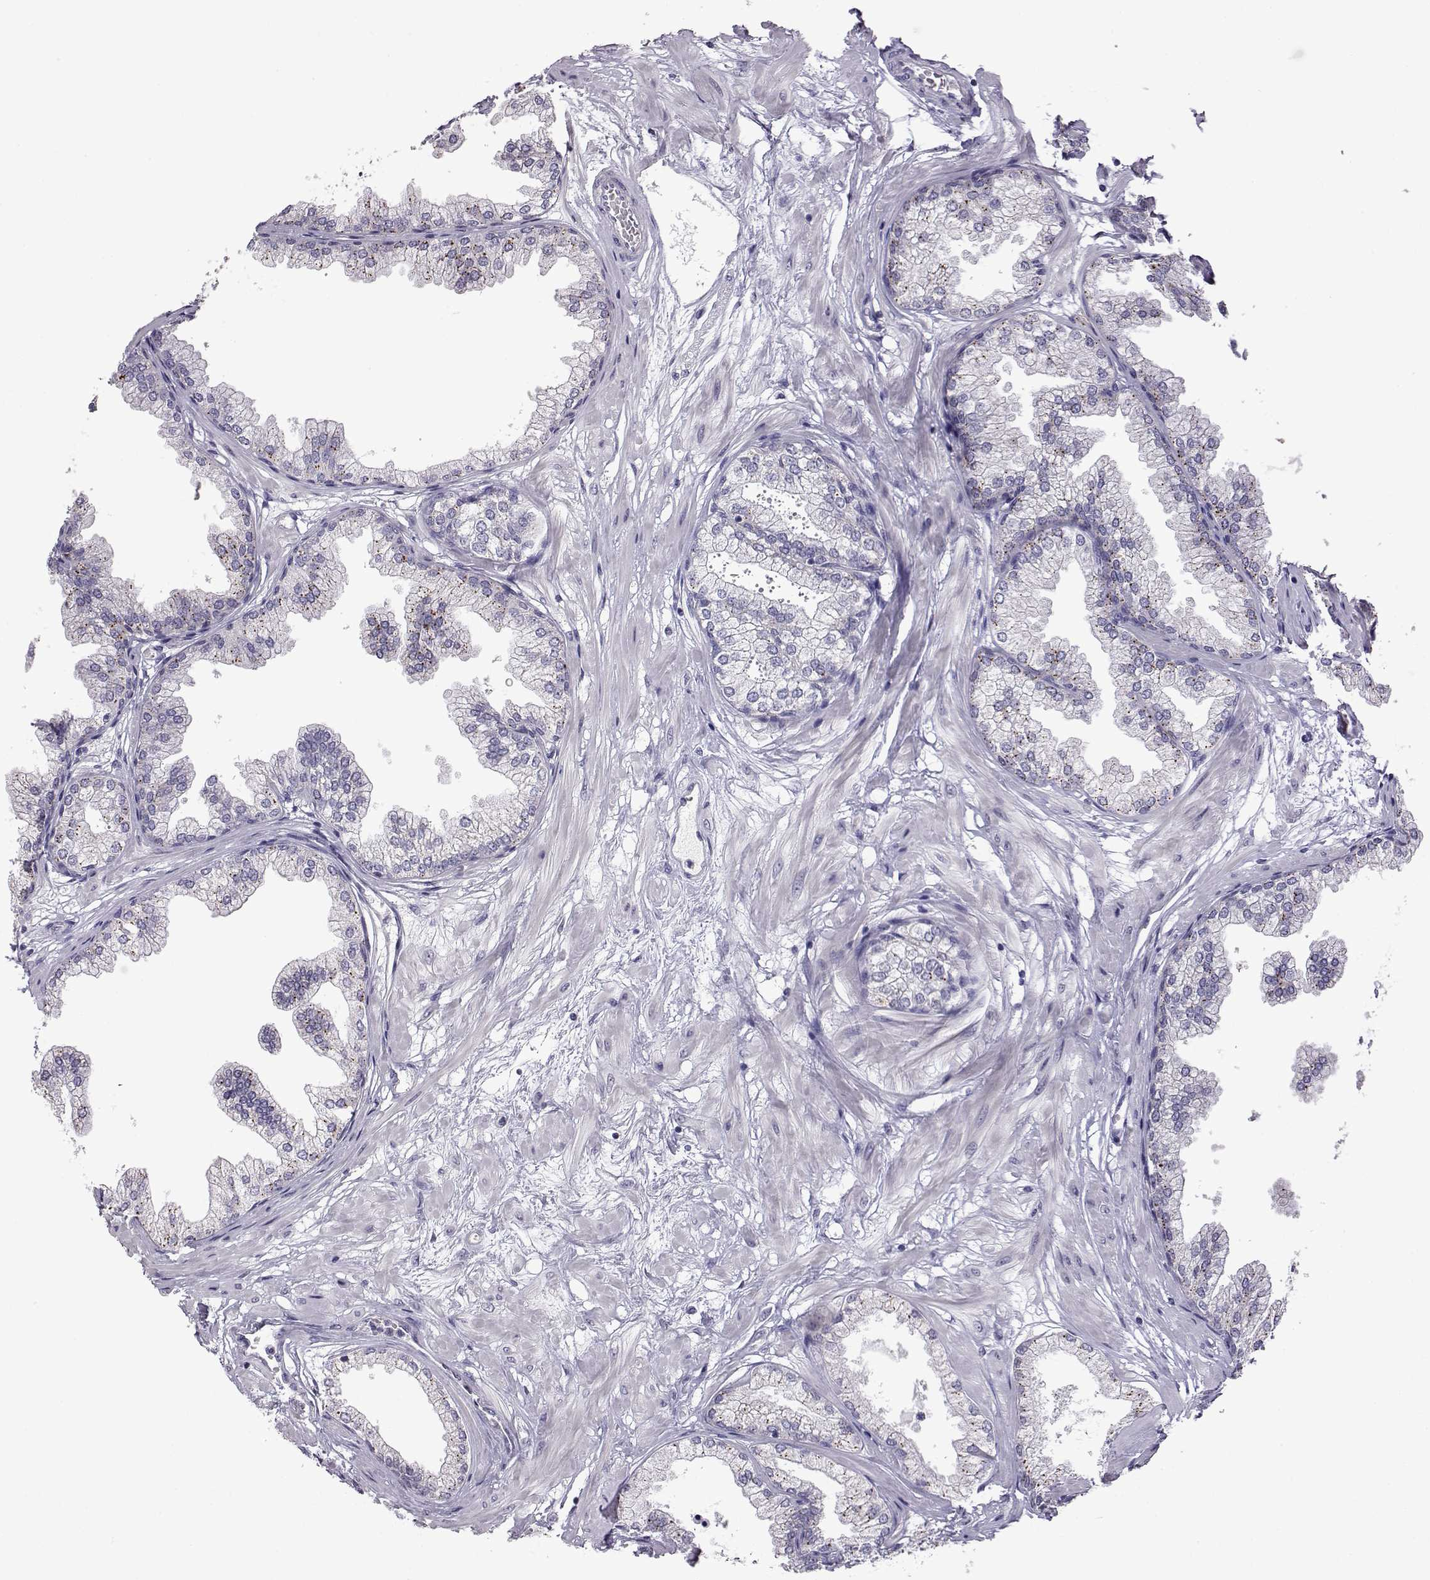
{"staining": {"intensity": "negative", "quantity": "none", "location": "none"}, "tissue": "prostate", "cell_type": "Glandular cells", "image_type": "normal", "snomed": [{"axis": "morphology", "description": "Normal tissue, NOS"}, {"axis": "topography", "description": "Prostate"}], "caption": "Immunohistochemistry histopathology image of normal prostate: prostate stained with DAB (3,3'-diaminobenzidine) exhibits no significant protein staining in glandular cells.", "gene": "VGF", "patient": {"sex": "male", "age": 37}}